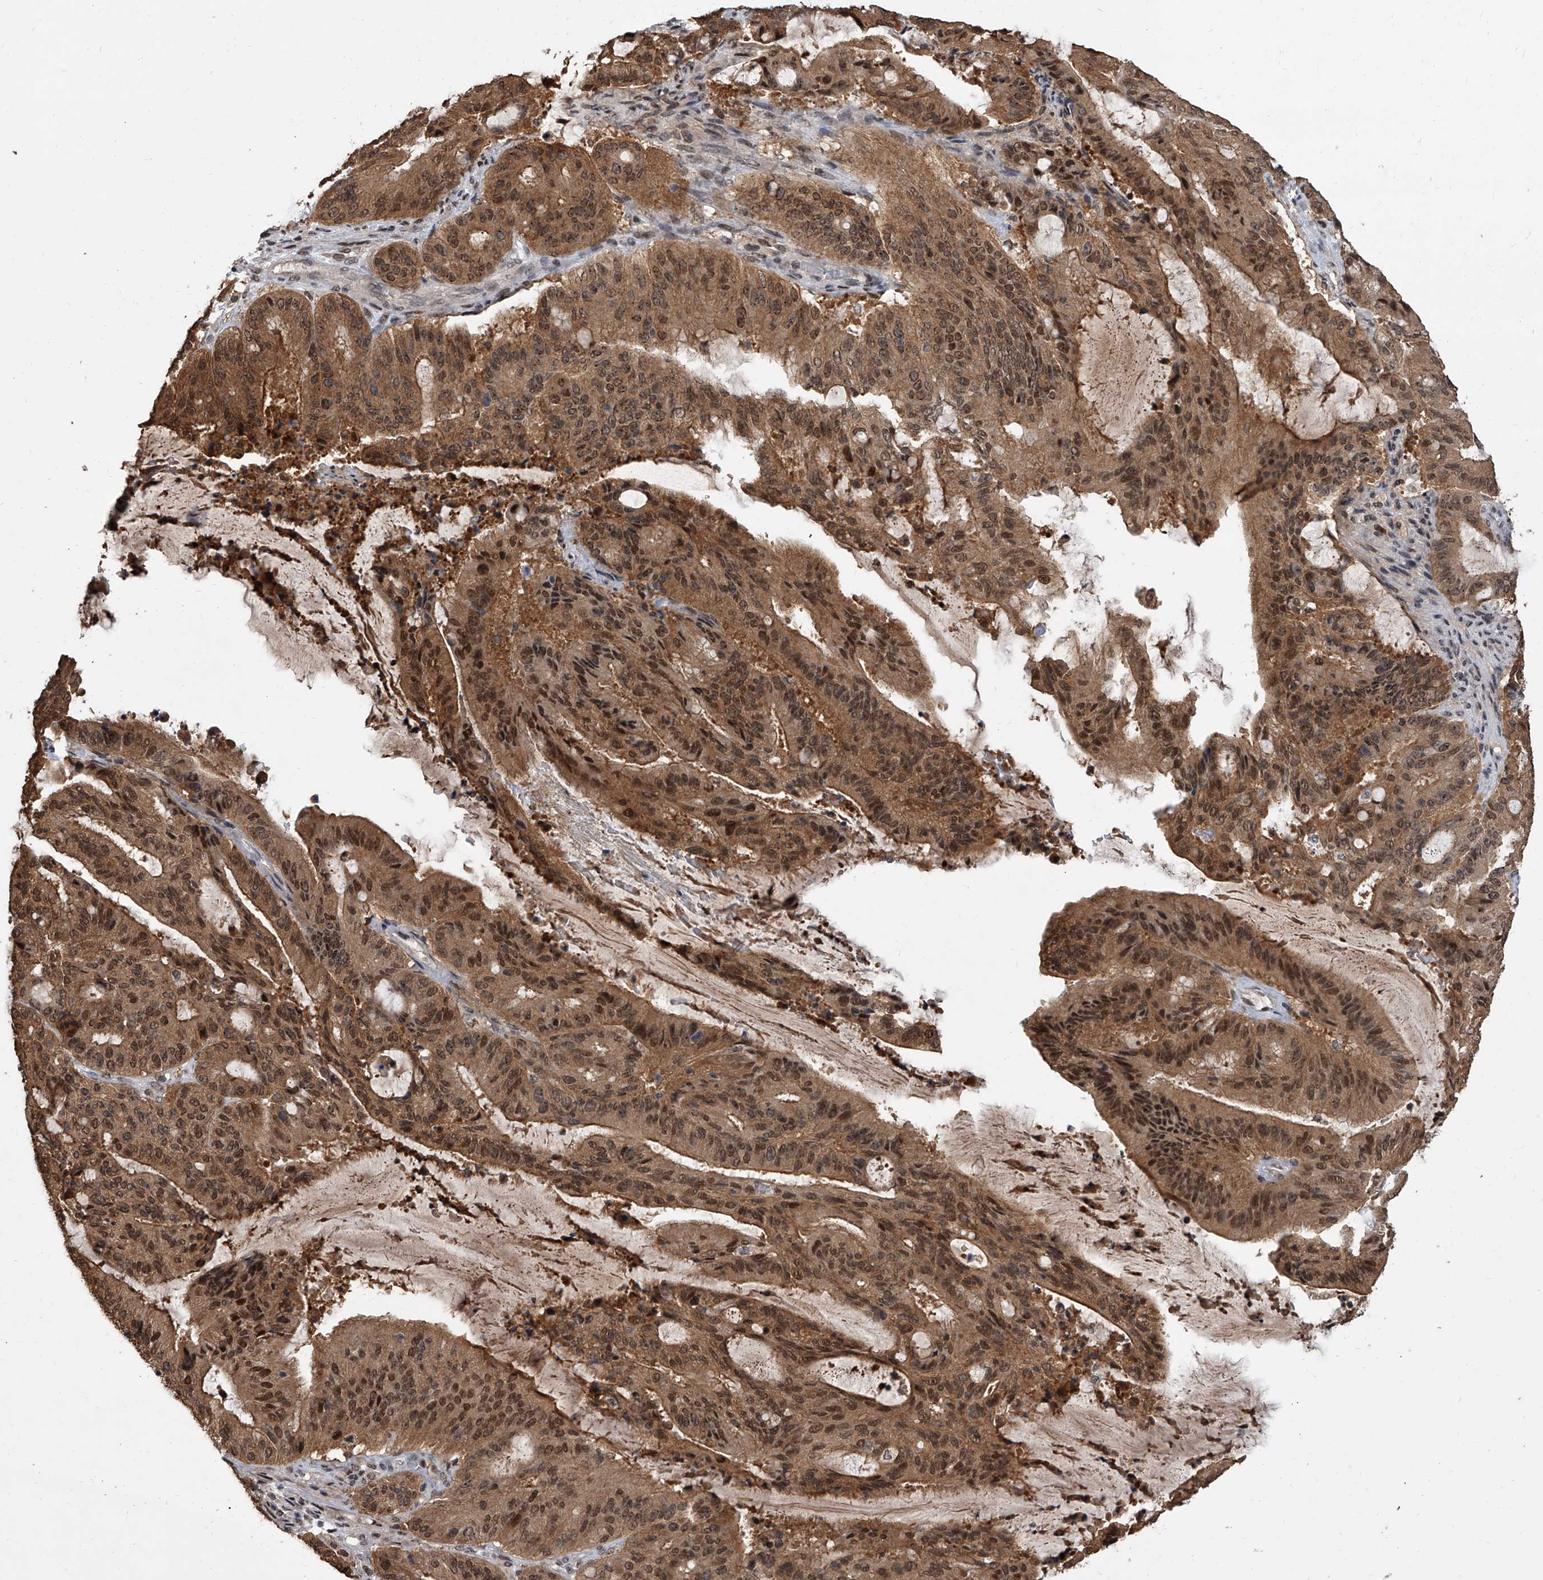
{"staining": {"intensity": "moderate", "quantity": ">75%", "location": "cytoplasmic/membranous,nuclear"}, "tissue": "liver cancer", "cell_type": "Tumor cells", "image_type": "cancer", "snomed": [{"axis": "morphology", "description": "Normal tissue, NOS"}, {"axis": "morphology", "description": "Cholangiocarcinoma"}, {"axis": "topography", "description": "Liver"}, {"axis": "topography", "description": "Peripheral nerve tissue"}], "caption": "A histopathology image of liver cholangiocarcinoma stained for a protein exhibits moderate cytoplasmic/membranous and nuclear brown staining in tumor cells.", "gene": "BHLHE23", "patient": {"sex": "female", "age": 73}}